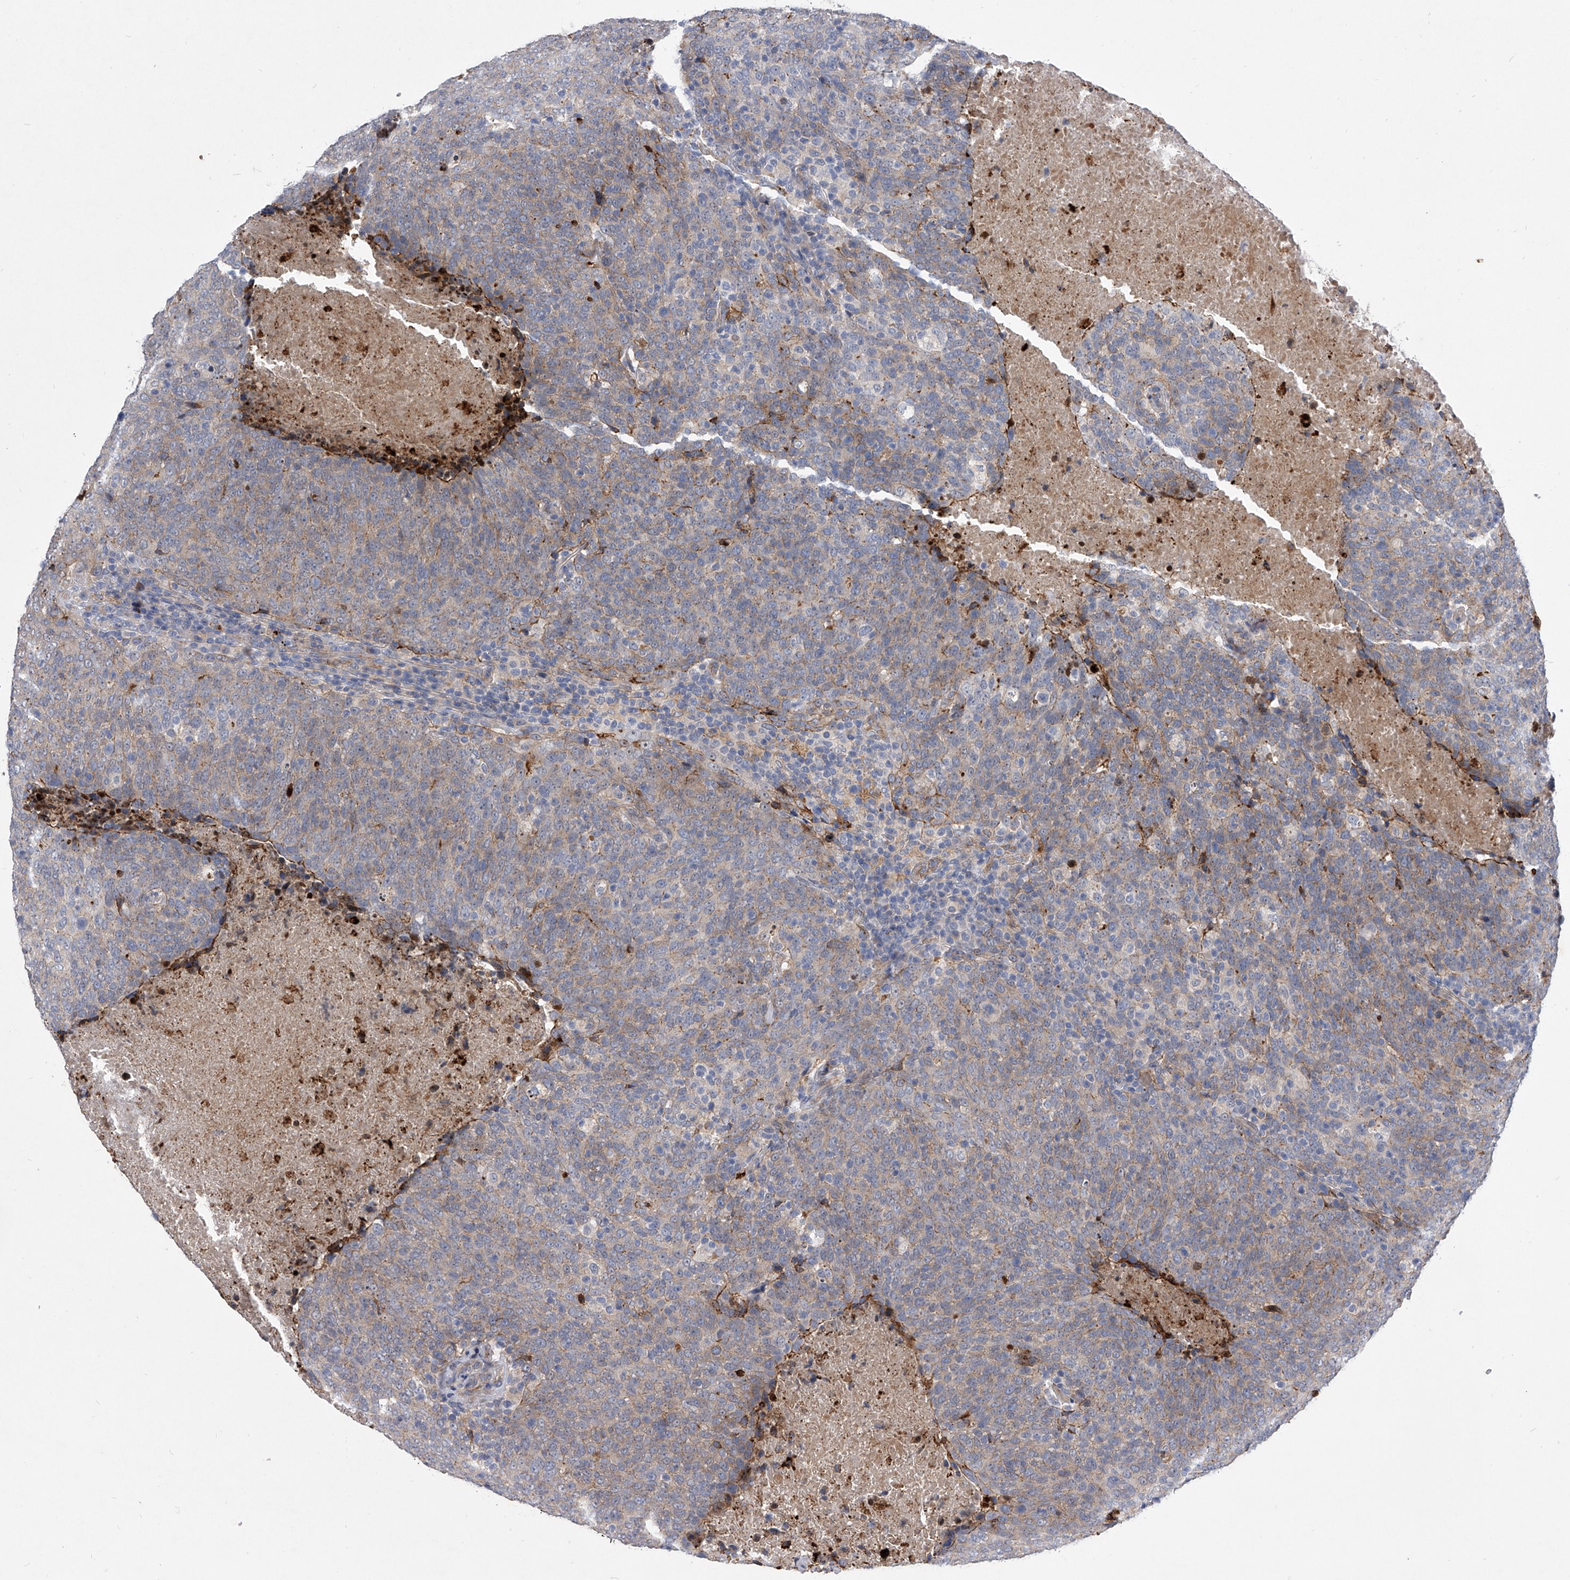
{"staining": {"intensity": "weak", "quantity": "<25%", "location": "cytoplasmic/membranous"}, "tissue": "head and neck cancer", "cell_type": "Tumor cells", "image_type": "cancer", "snomed": [{"axis": "morphology", "description": "Squamous cell carcinoma, NOS"}, {"axis": "morphology", "description": "Squamous cell carcinoma, metastatic, NOS"}, {"axis": "topography", "description": "Lymph node"}, {"axis": "topography", "description": "Head-Neck"}], "caption": "Tumor cells are negative for brown protein staining in head and neck cancer (metastatic squamous cell carcinoma).", "gene": "MINDY4", "patient": {"sex": "male", "age": 62}}